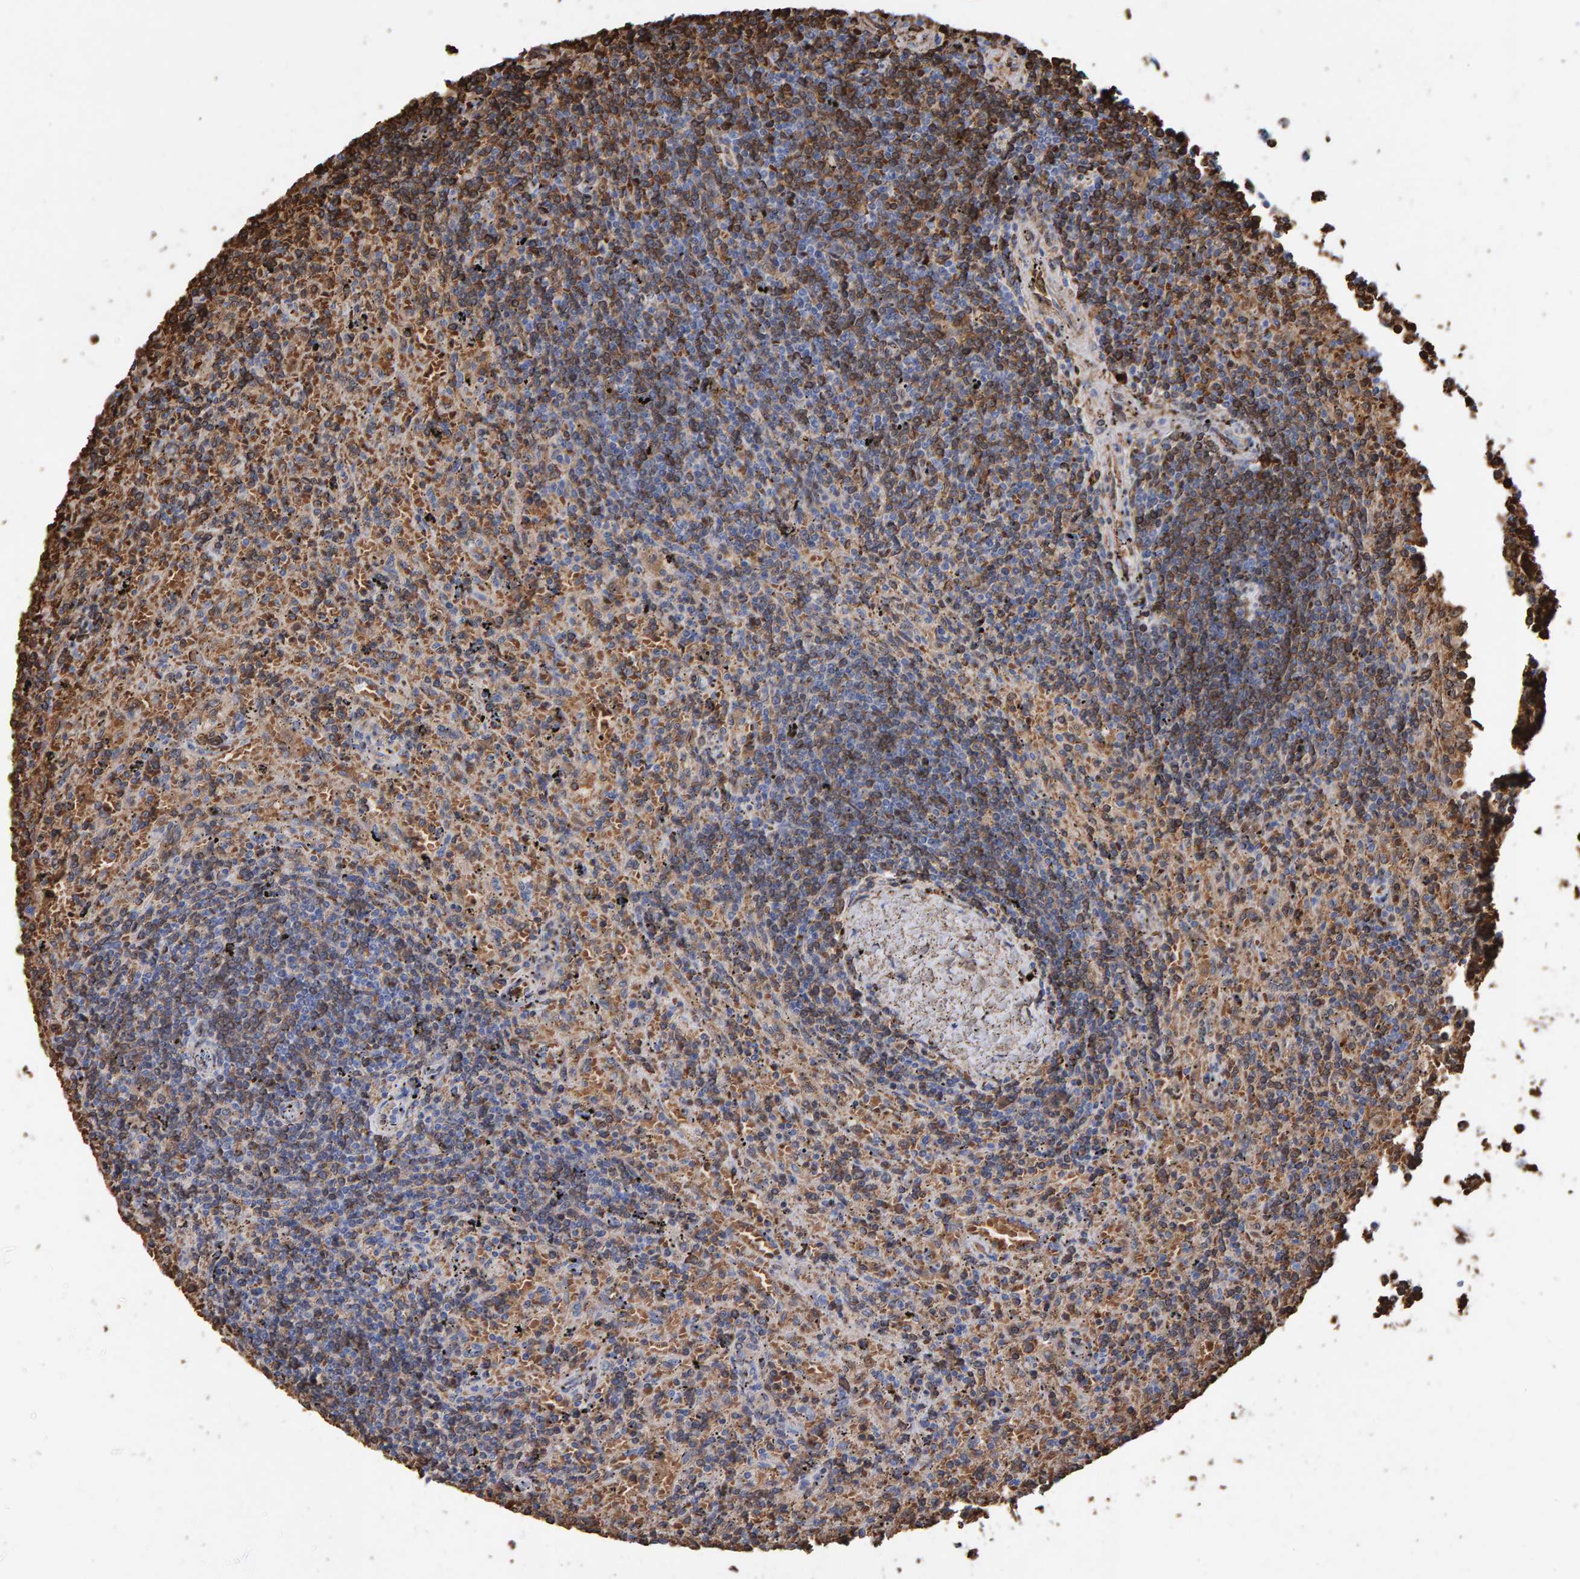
{"staining": {"intensity": "moderate", "quantity": "25%-75%", "location": "cytoplasmic/membranous"}, "tissue": "lymphoma", "cell_type": "Tumor cells", "image_type": "cancer", "snomed": [{"axis": "morphology", "description": "Malignant lymphoma, non-Hodgkin's type, Low grade"}, {"axis": "topography", "description": "Spleen"}], "caption": "Protein expression analysis of human lymphoma reveals moderate cytoplasmic/membranous expression in approximately 25%-75% of tumor cells.", "gene": "VPS9D1", "patient": {"sex": "male", "age": 76}}